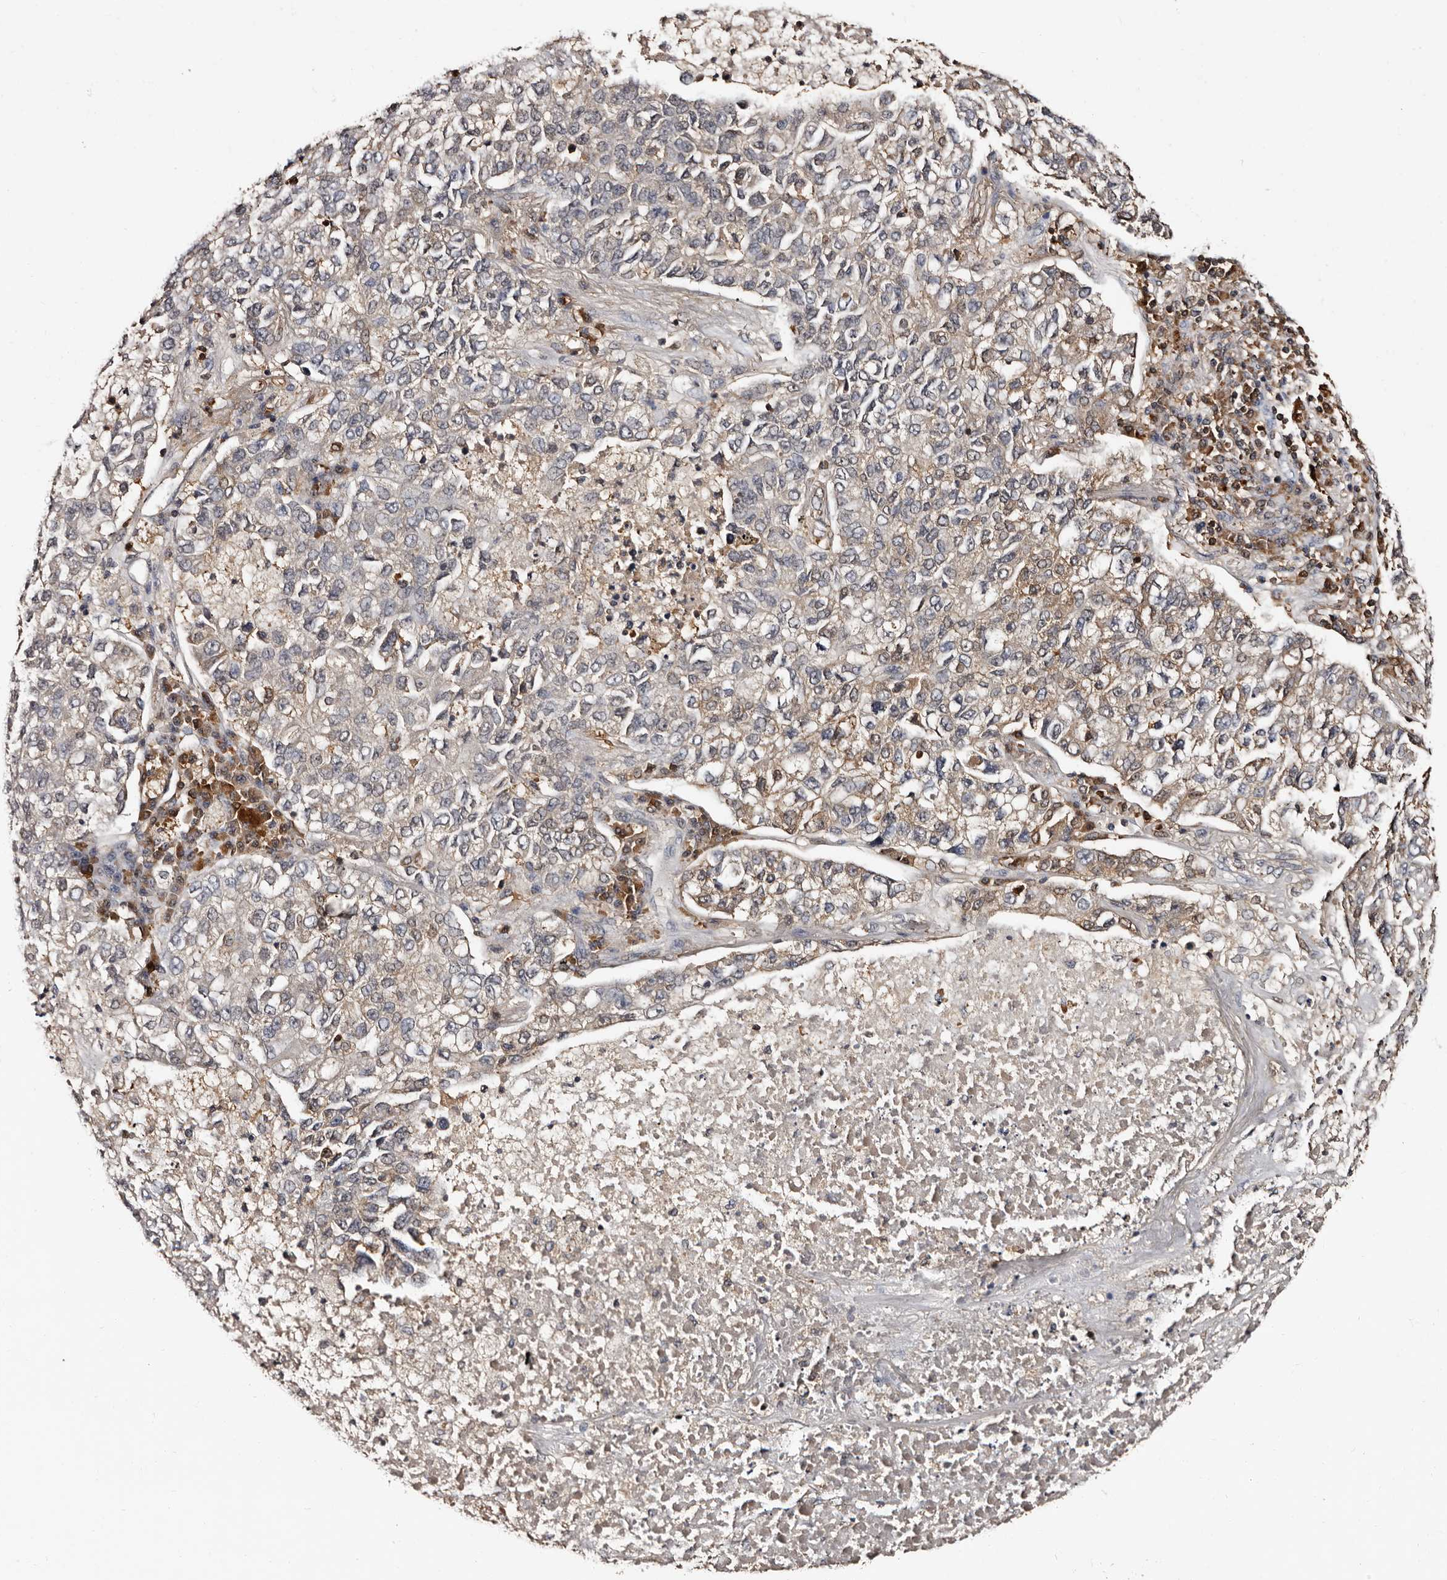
{"staining": {"intensity": "weak", "quantity": "25%-75%", "location": "cytoplasmic/membranous"}, "tissue": "lung cancer", "cell_type": "Tumor cells", "image_type": "cancer", "snomed": [{"axis": "morphology", "description": "Adenocarcinoma, NOS"}, {"axis": "topography", "description": "Lung"}], "caption": "The photomicrograph demonstrates staining of adenocarcinoma (lung), revealing weak cytoplasmic/membranous protein positivity (brown color) within tumor cells.", "gene": "DNPH1", "patient": {"sex": "male", "age": 49}}